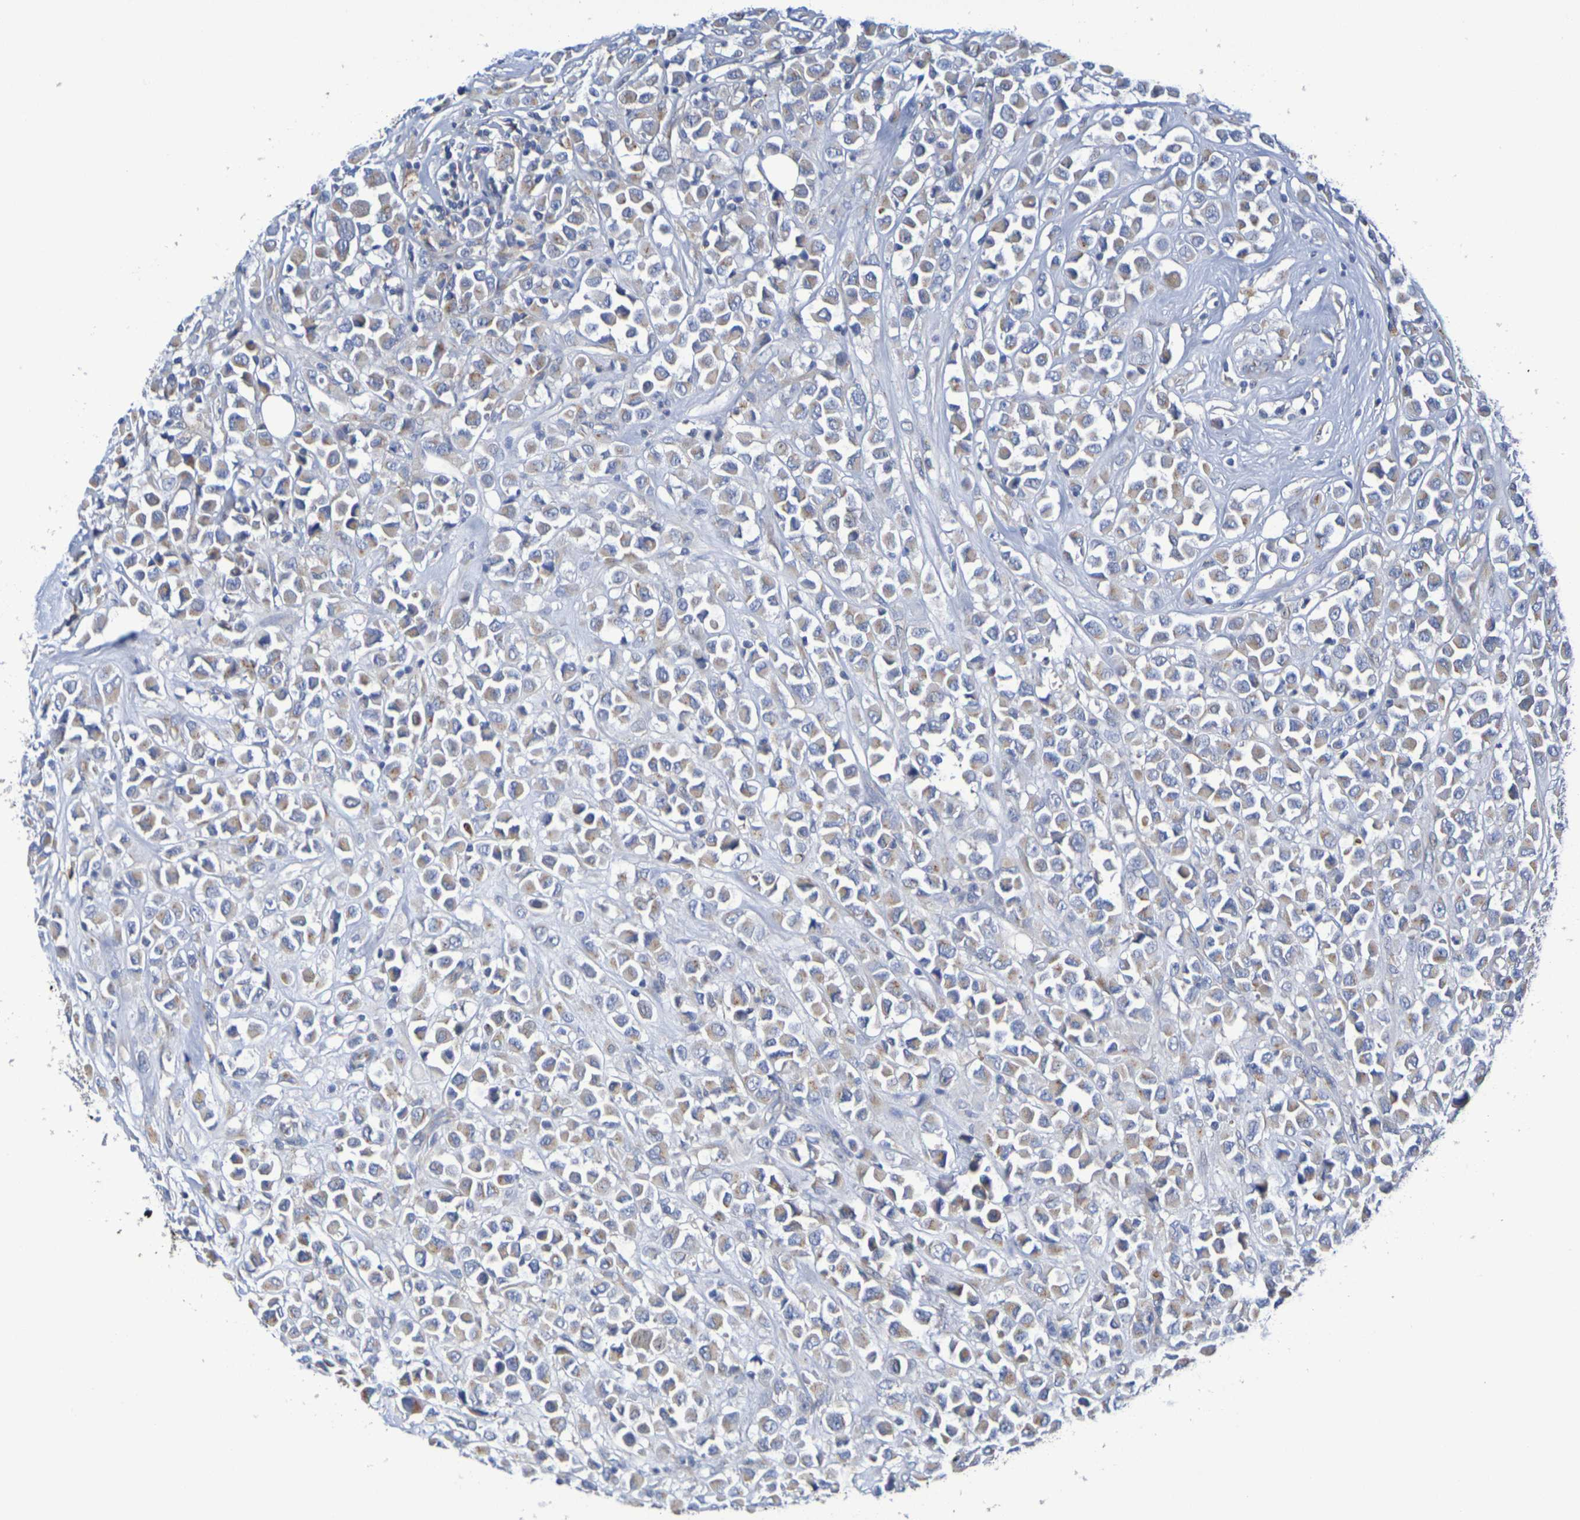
{"staining": {"intensity": "weak", "quantity": ">75%", "location": "cytoplasmic/membranous"}, "tissue": "breast cancer", "cell_type": "Tumor cells", "image_type": "cancer", "snomed": [{"axis": "morphology", "description": "Duct carcinoma"}, {"axis": "topography", "description": "Breast"}], "caption": "A brown stain shows weak cytoplasmic/membranous staining of a protein in human breast cancer tumor cells.", "gene": "DCP2", "patient": {"sex": "female", "age": 61}}